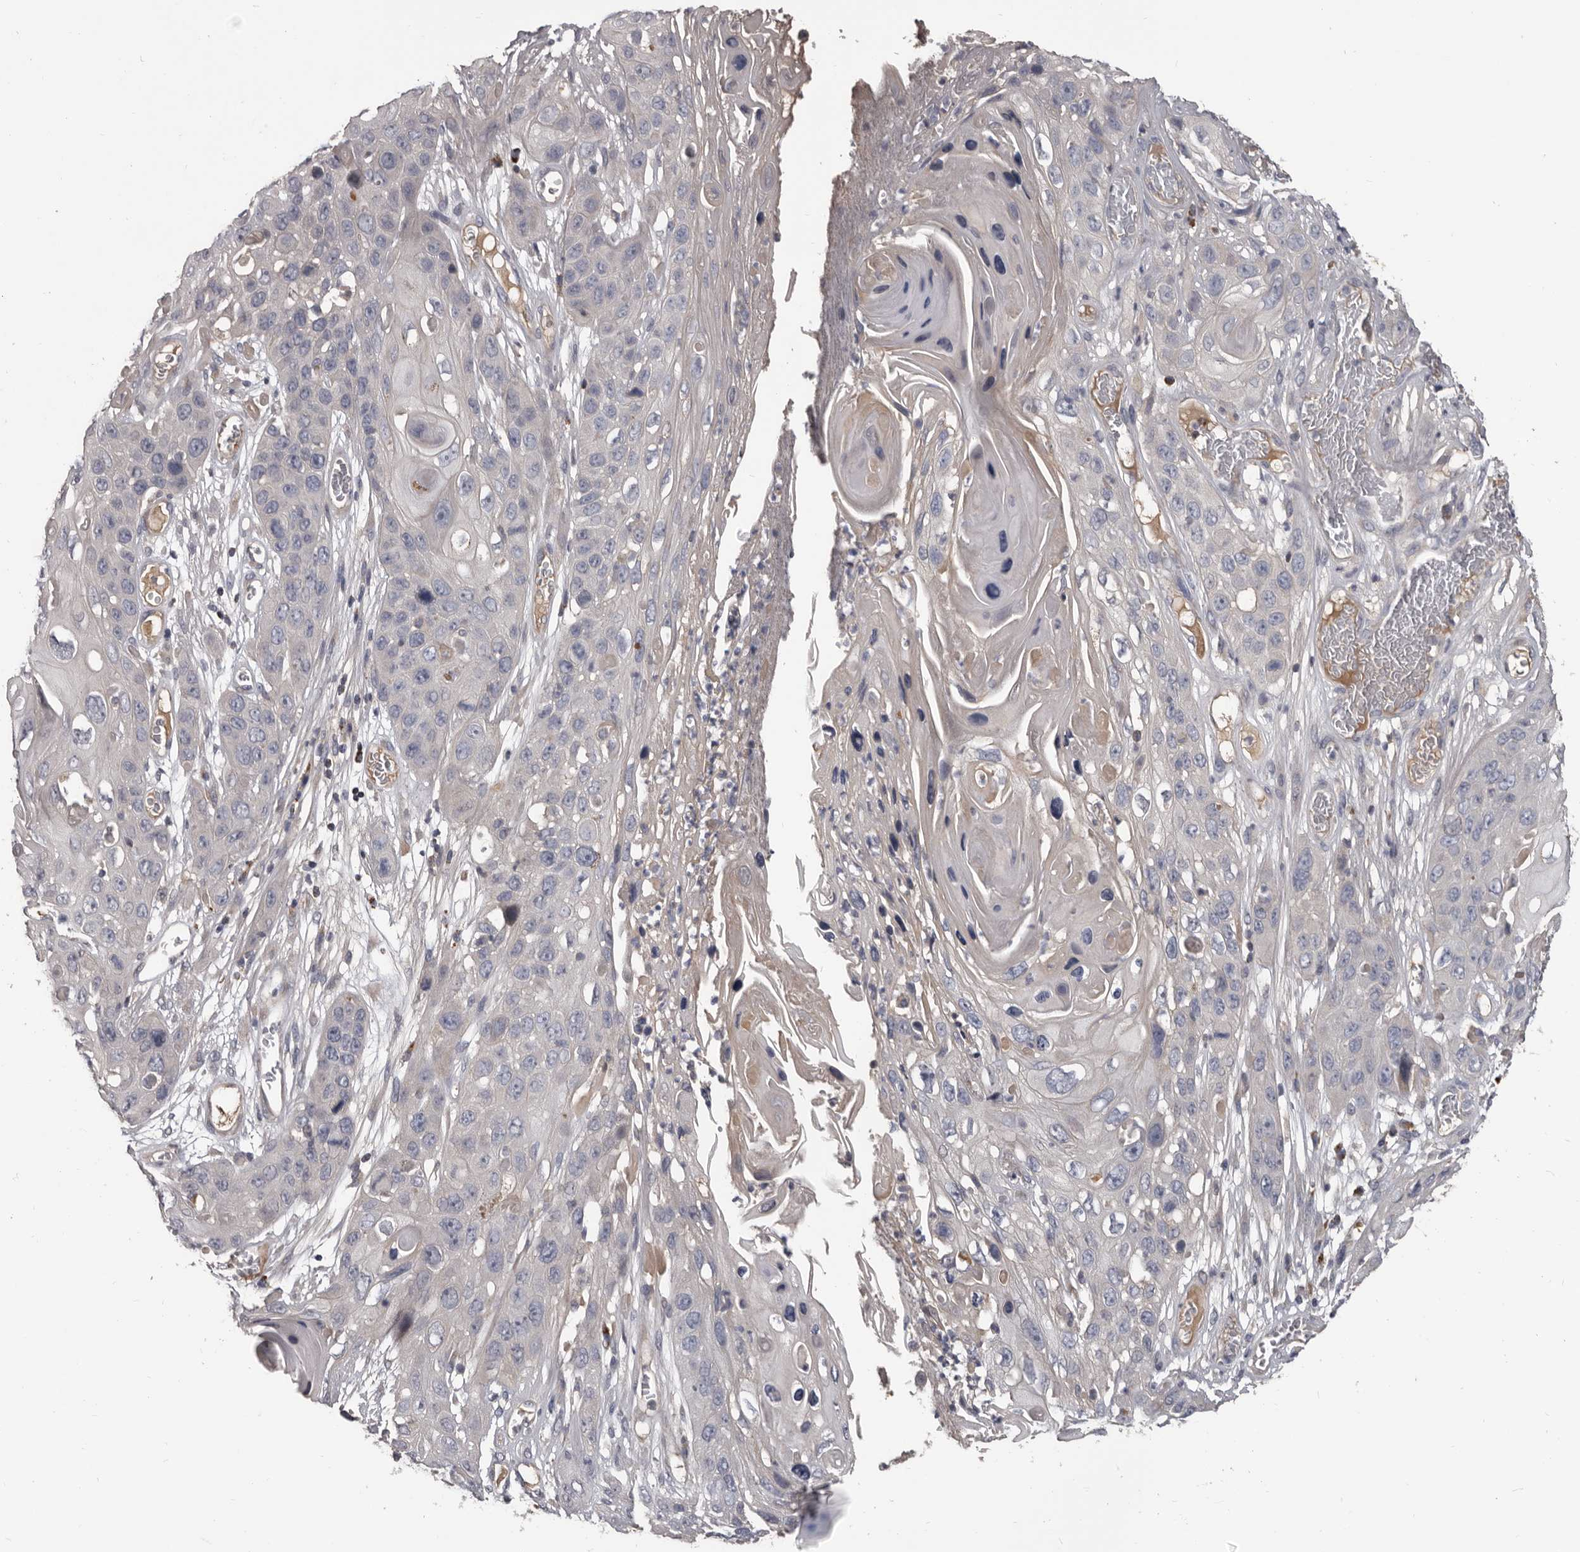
{"staining": {"intensity": "negative", "quantity": "none", "location": "none"}, "tissue": "skin cancer", "cell_type": "Tumor cells", "image_type": "cancer", "snomed": [{"axis": "morphology", "description": "Squamous cell carcinoma, NOS"}, {"axis": "topography", "description": "Skin"}], "caption": "DAB immunohistochemical staining of human skin squamous cell carcinoma displays no significant staining in tumor cells. (DAB immunohistochemistry visualized using brightfield microscopy, high magnification).", "gene": "ALDH5A1", "patient": {"sex": "male", "age": 55}}